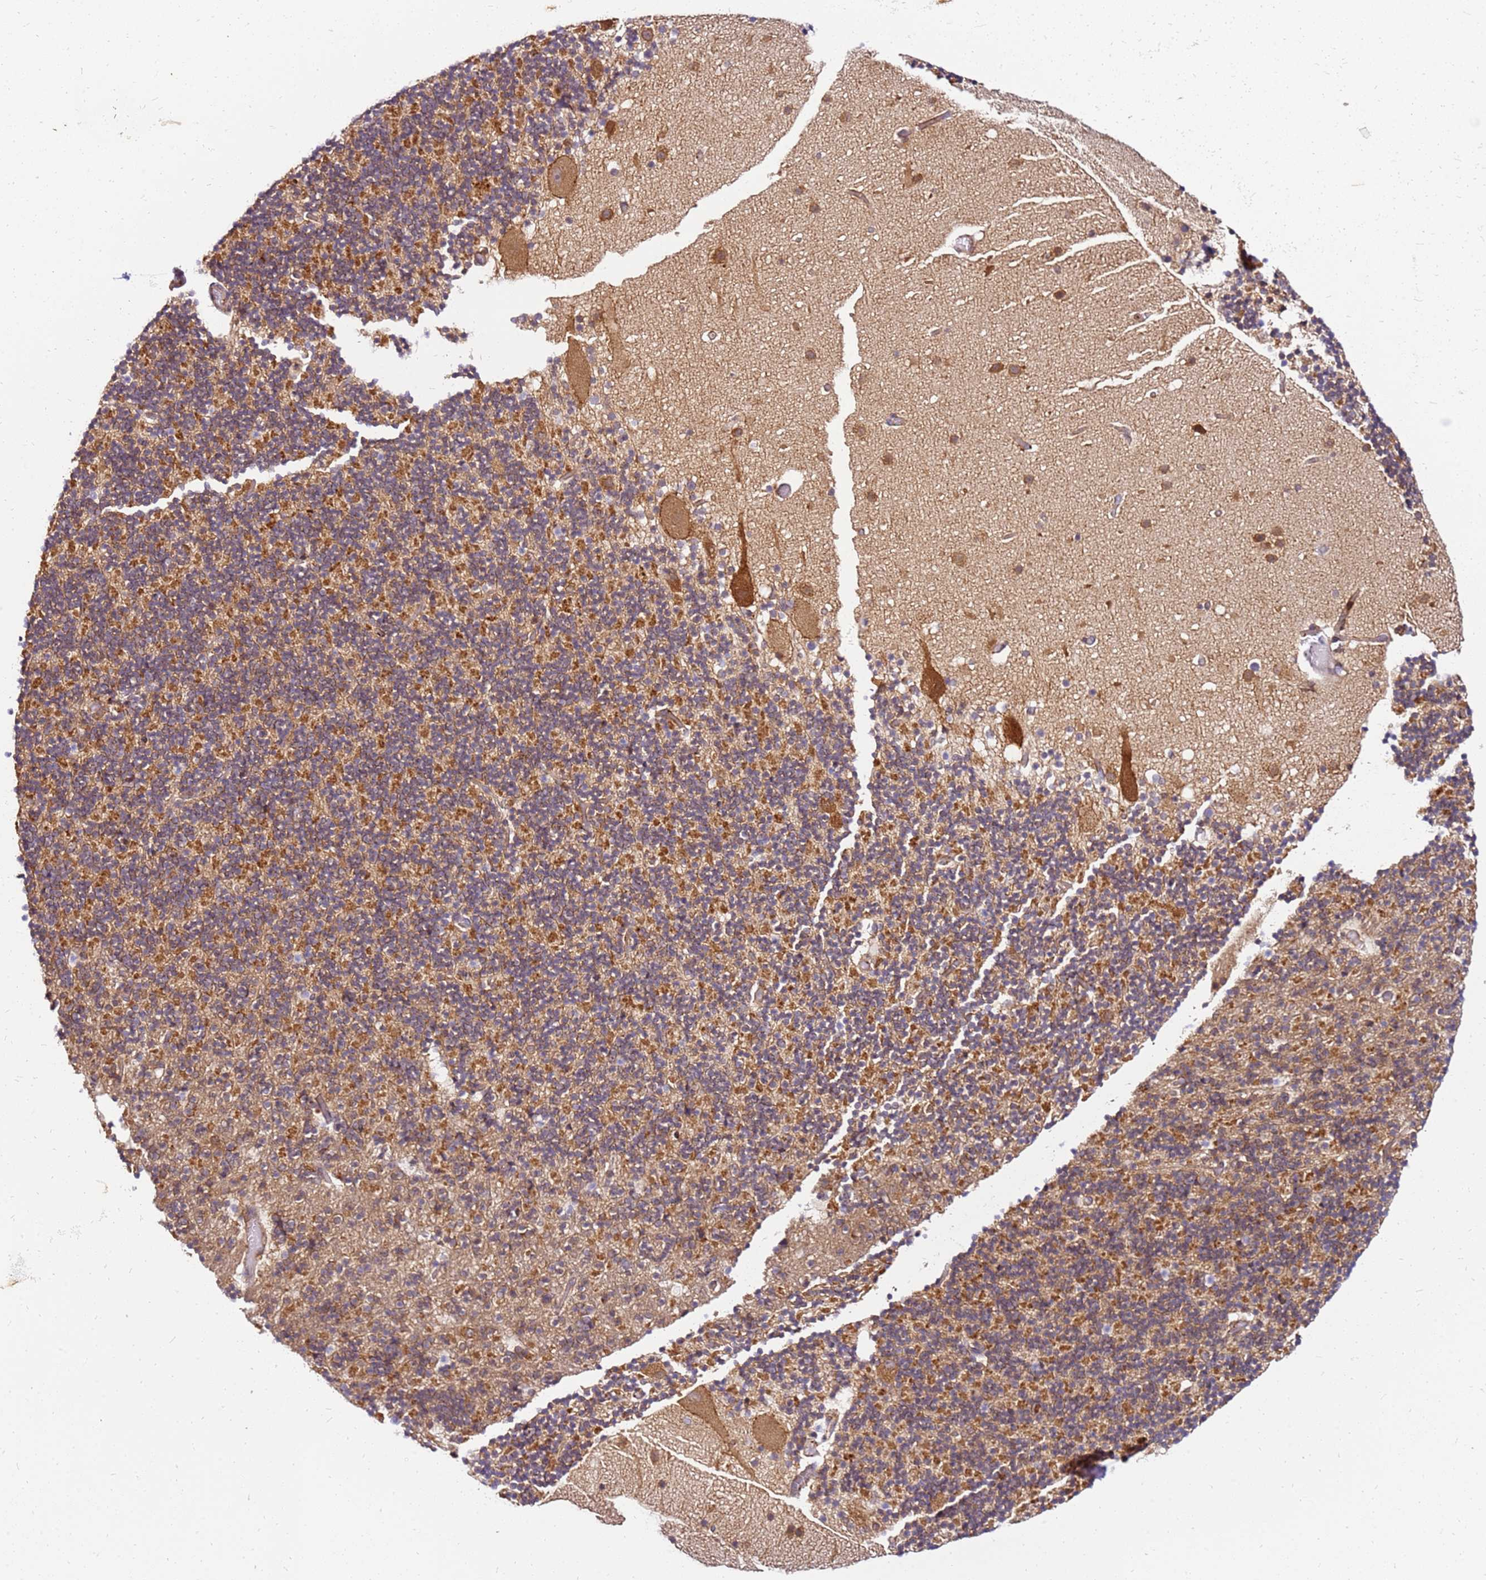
{"staining": {"intensity": "moderate", "quantity": "25%-75%", "location": "cytoplasmic/membranous"}, "tissue": "cerebellum", "cell_type": "Cells in granular layer", "image_type": "normal", "snomed": [{"axis": "morphology", "description": "Normal tissue, NOS"}, {"axis": "topography", "description": "Cerebellum"}], "caption": "Immunohistochemistry (IHC) photomicrograph of normal human cerebellum stained for a protein (brown), which exhibits medium levels of moderate cytoplasmic/membranous staining in approximately 25%-75% of cells in granular layer.", "gene": "PIH1D1", "patient": {"sex": "male", "age": 57}}